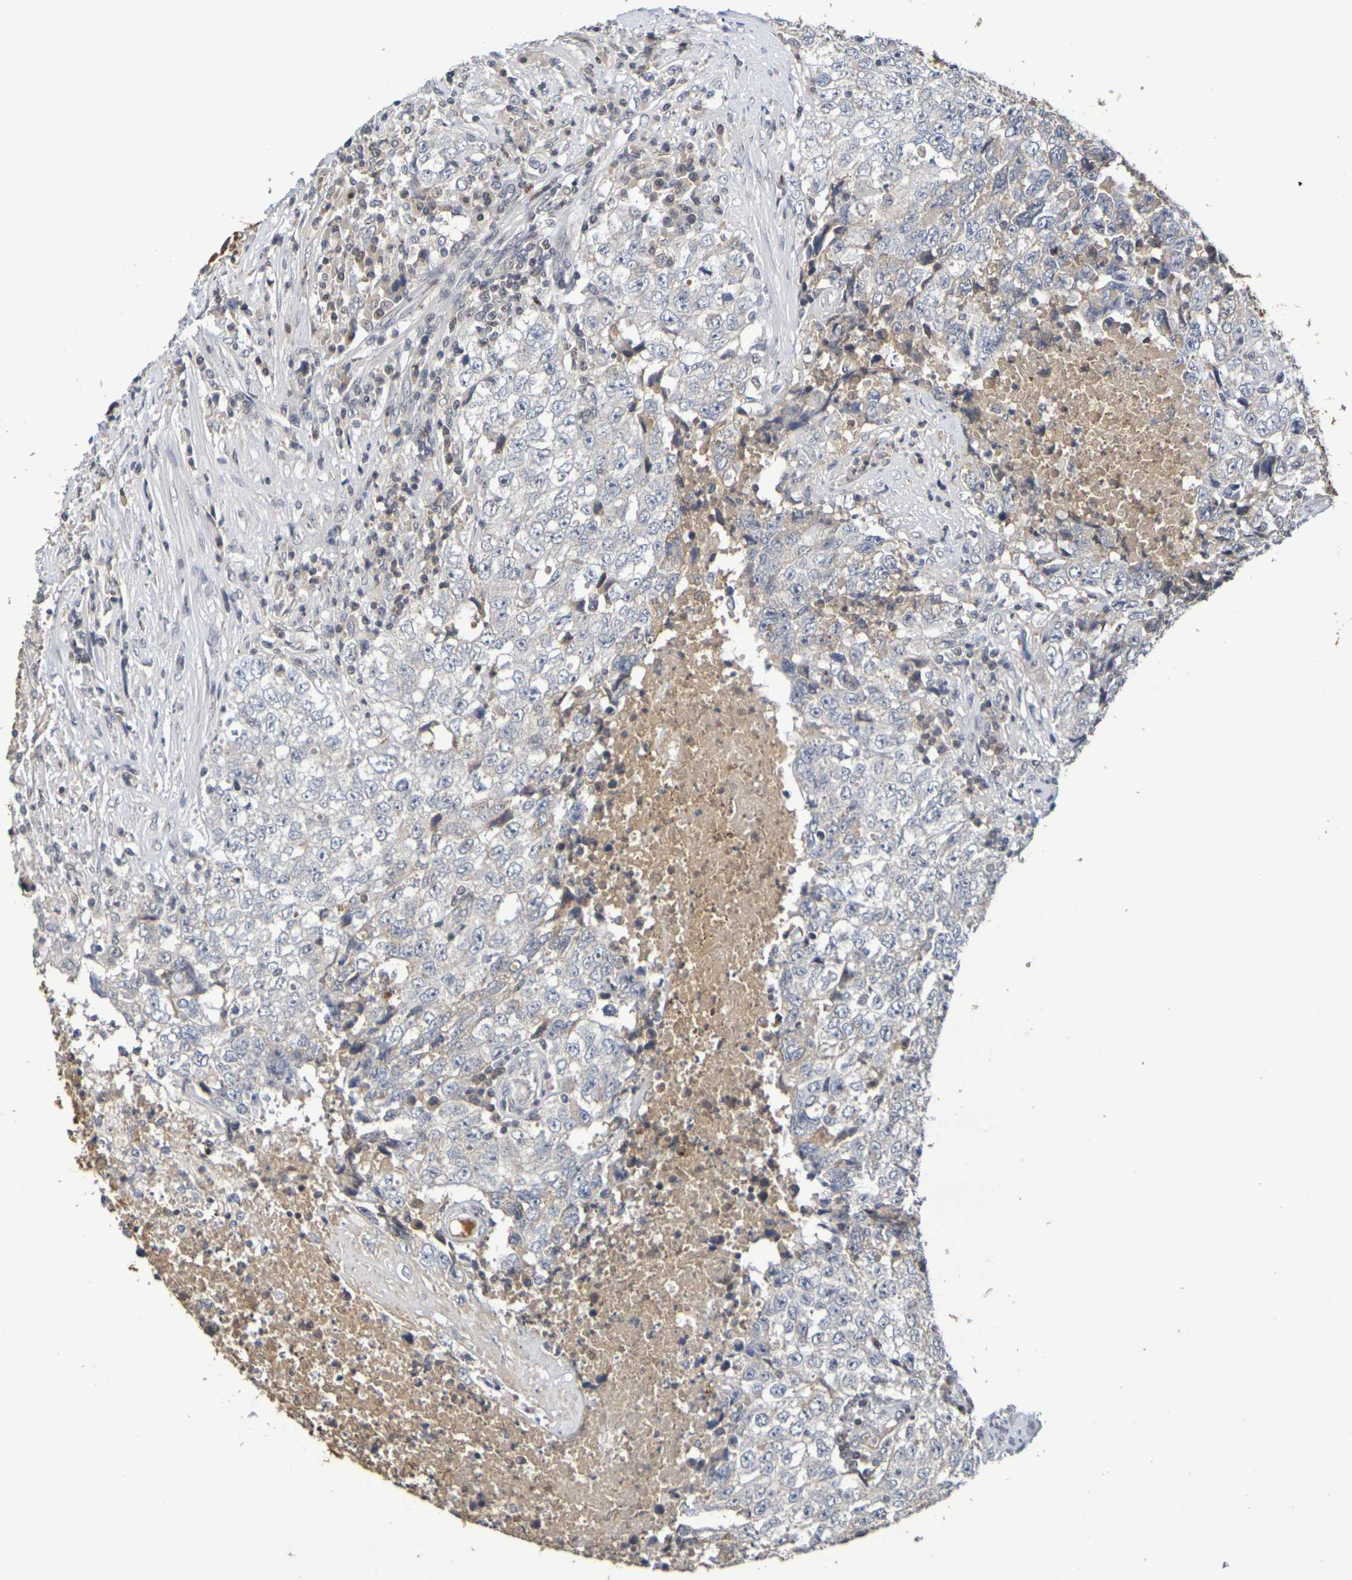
{"staining": {"intensity": "weak", "quantity": "<25%", "location": "cytoplasmic/membranous"}, "tissue": "testis cancer", "cell_type": "Tumor cells", "image_type": "cancer", "snomed": [{"axis": "morphology", "description": "Necrosis, NOS"}, {"axis": "morphology", "description": "Carcinoma, Embryonal, NOS"}, {"axis": "topography", "description": "Testis"}], "caption": "Immunohistochemistry histopathology image of neoplastic tissue: embryonal carcinoma (testis) stained with DAB demonstrates no significant protein staining in tumor cells. (Brightfield microscopy of DAB immunohistochemistry at high magnification).", "gene": "TERF2", "patient": {"sex": "male", "age": 19}}